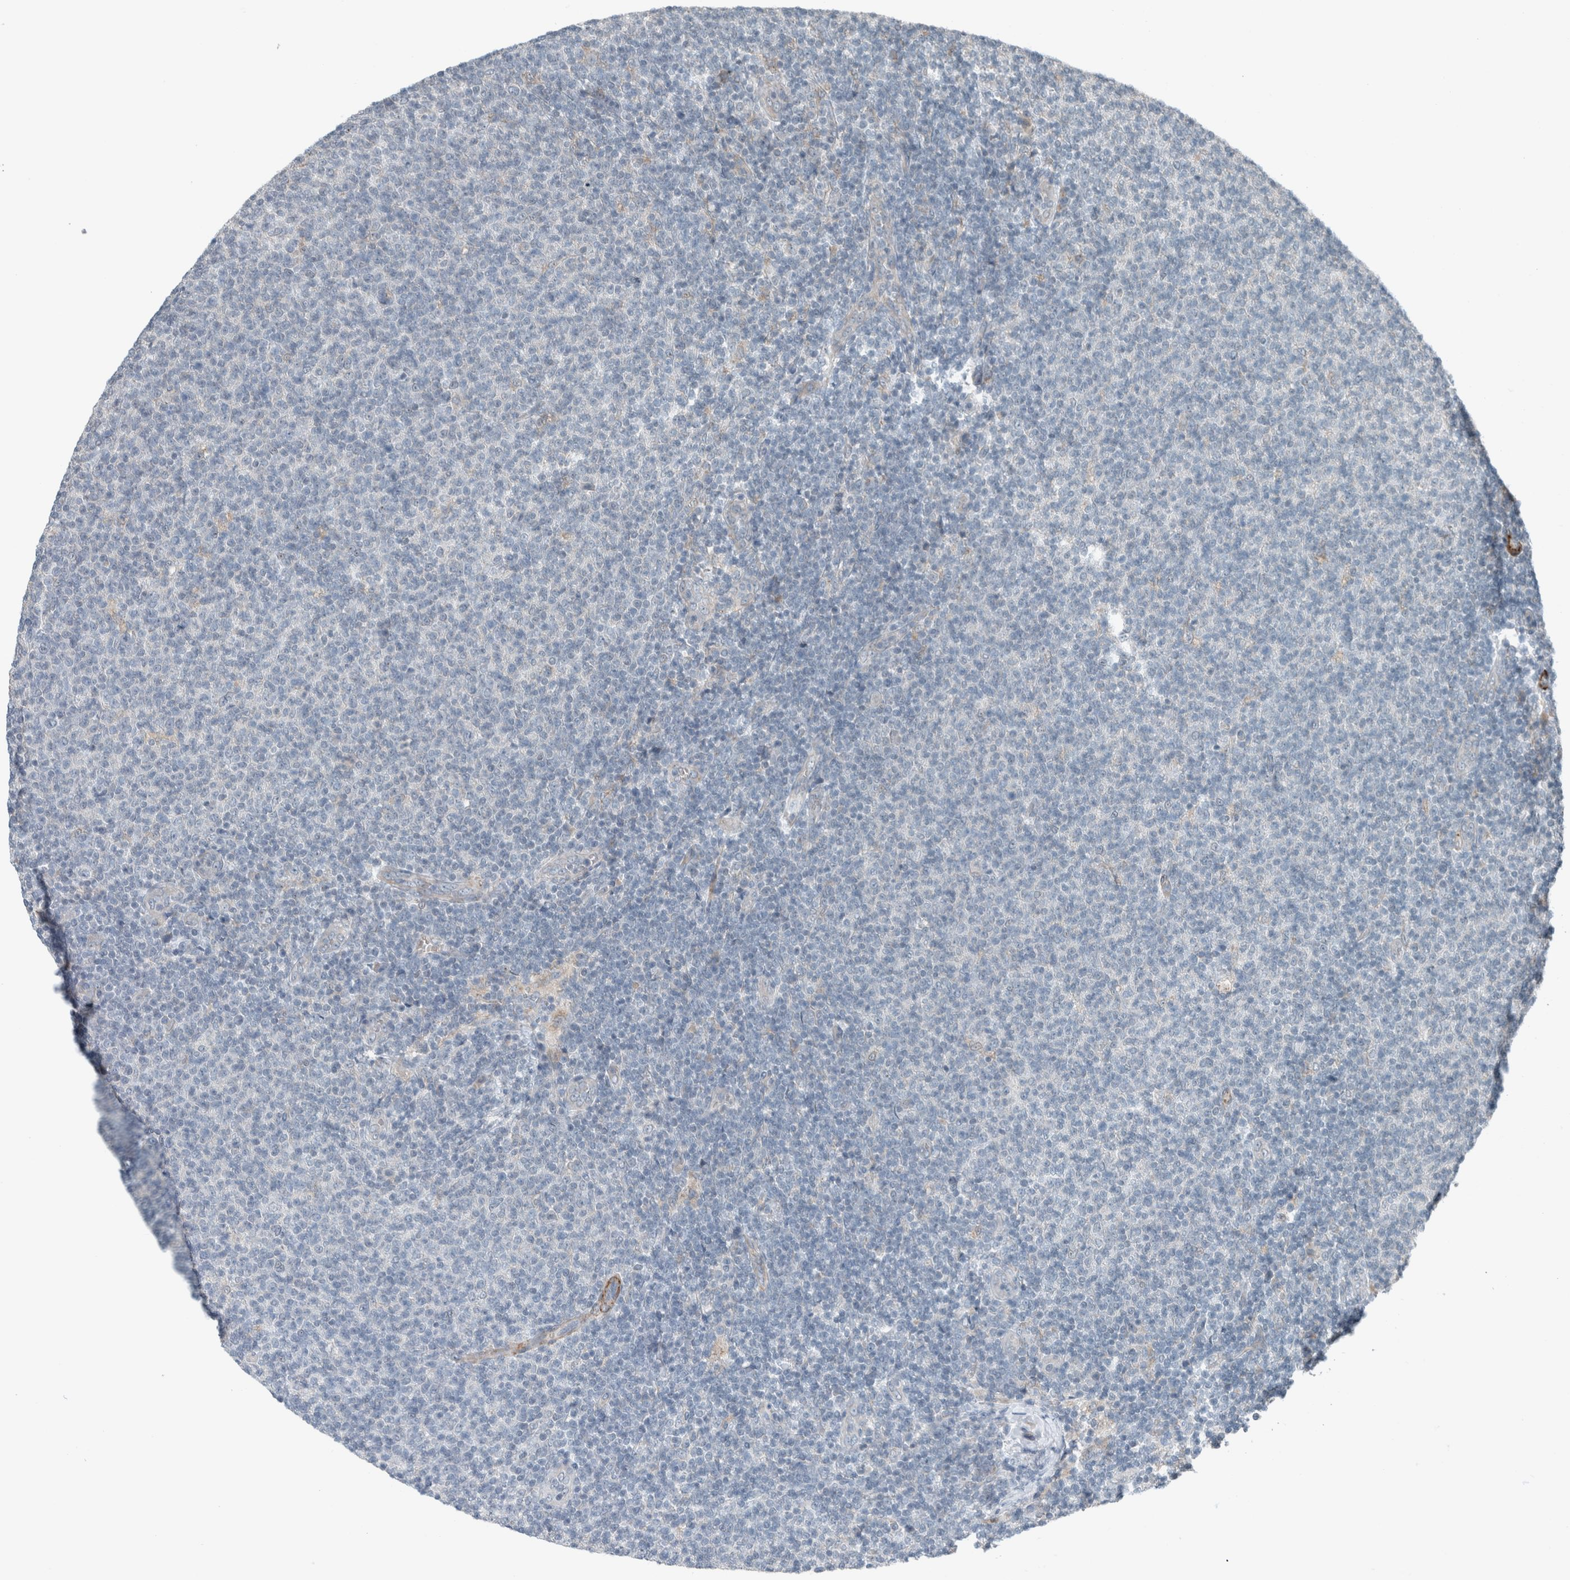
{"staining": {"intensity": "negative", "quantity": "none", "location": "none"}, "tissue": "lymphoma", "cell_type": "Tumor cells", "image_type": "cancer", "snomed": [{"axis": "morphology", "description": "Malignant lymphoma, non-Hodgkin's type, Low grade"}, {"axis": "topography", "description": "Lymph node"}], "caption": "Immunohistochemical staining of low-grade malignant lymphoma, non-Hodgkin's type exhibits no significant expression in tumor cells.", "gene": "JADE2", "patient": {"sex": "male", "age": 66}}